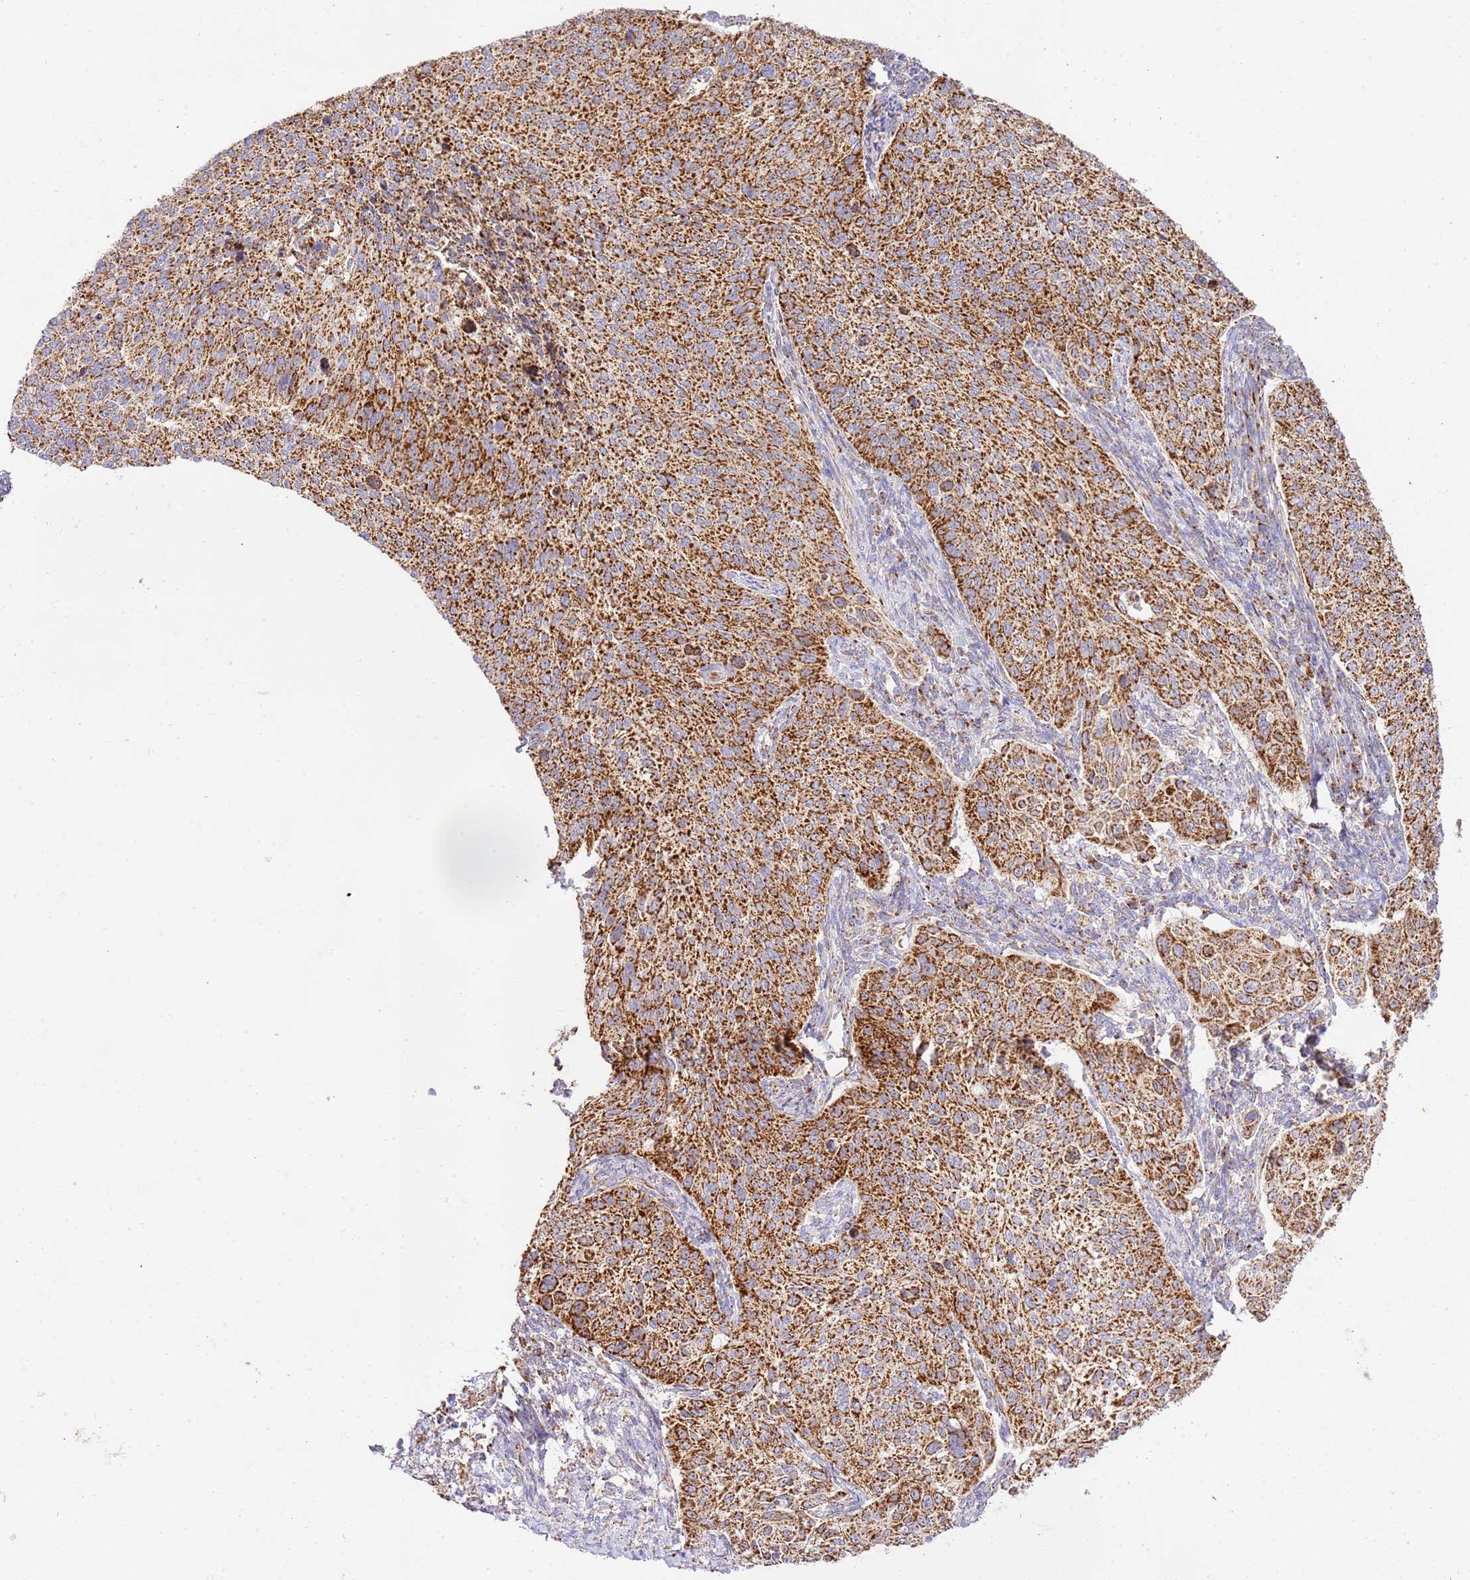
{"staining": {"intensity": "strong", "quantity": ">75%", "location": "cytoplasmic/membranous"}, "tissue": "cervical cancer", "cell_type": "Tumor cells", "image_type": "cancer", "snomed": [{"axis": "morphology", "description": "Squamous cell carcinoma, NOS"}, {"axis": "topography", "description": "Cervix"}], "caption": "Cervical cancer was stained to show a protein in brown. There is high levels of strong cytoplasmic/membranous expression in about >75% of tumor cells.", "gene": "ZBTB39", "patient": {"sex": "female", "age": 70}}